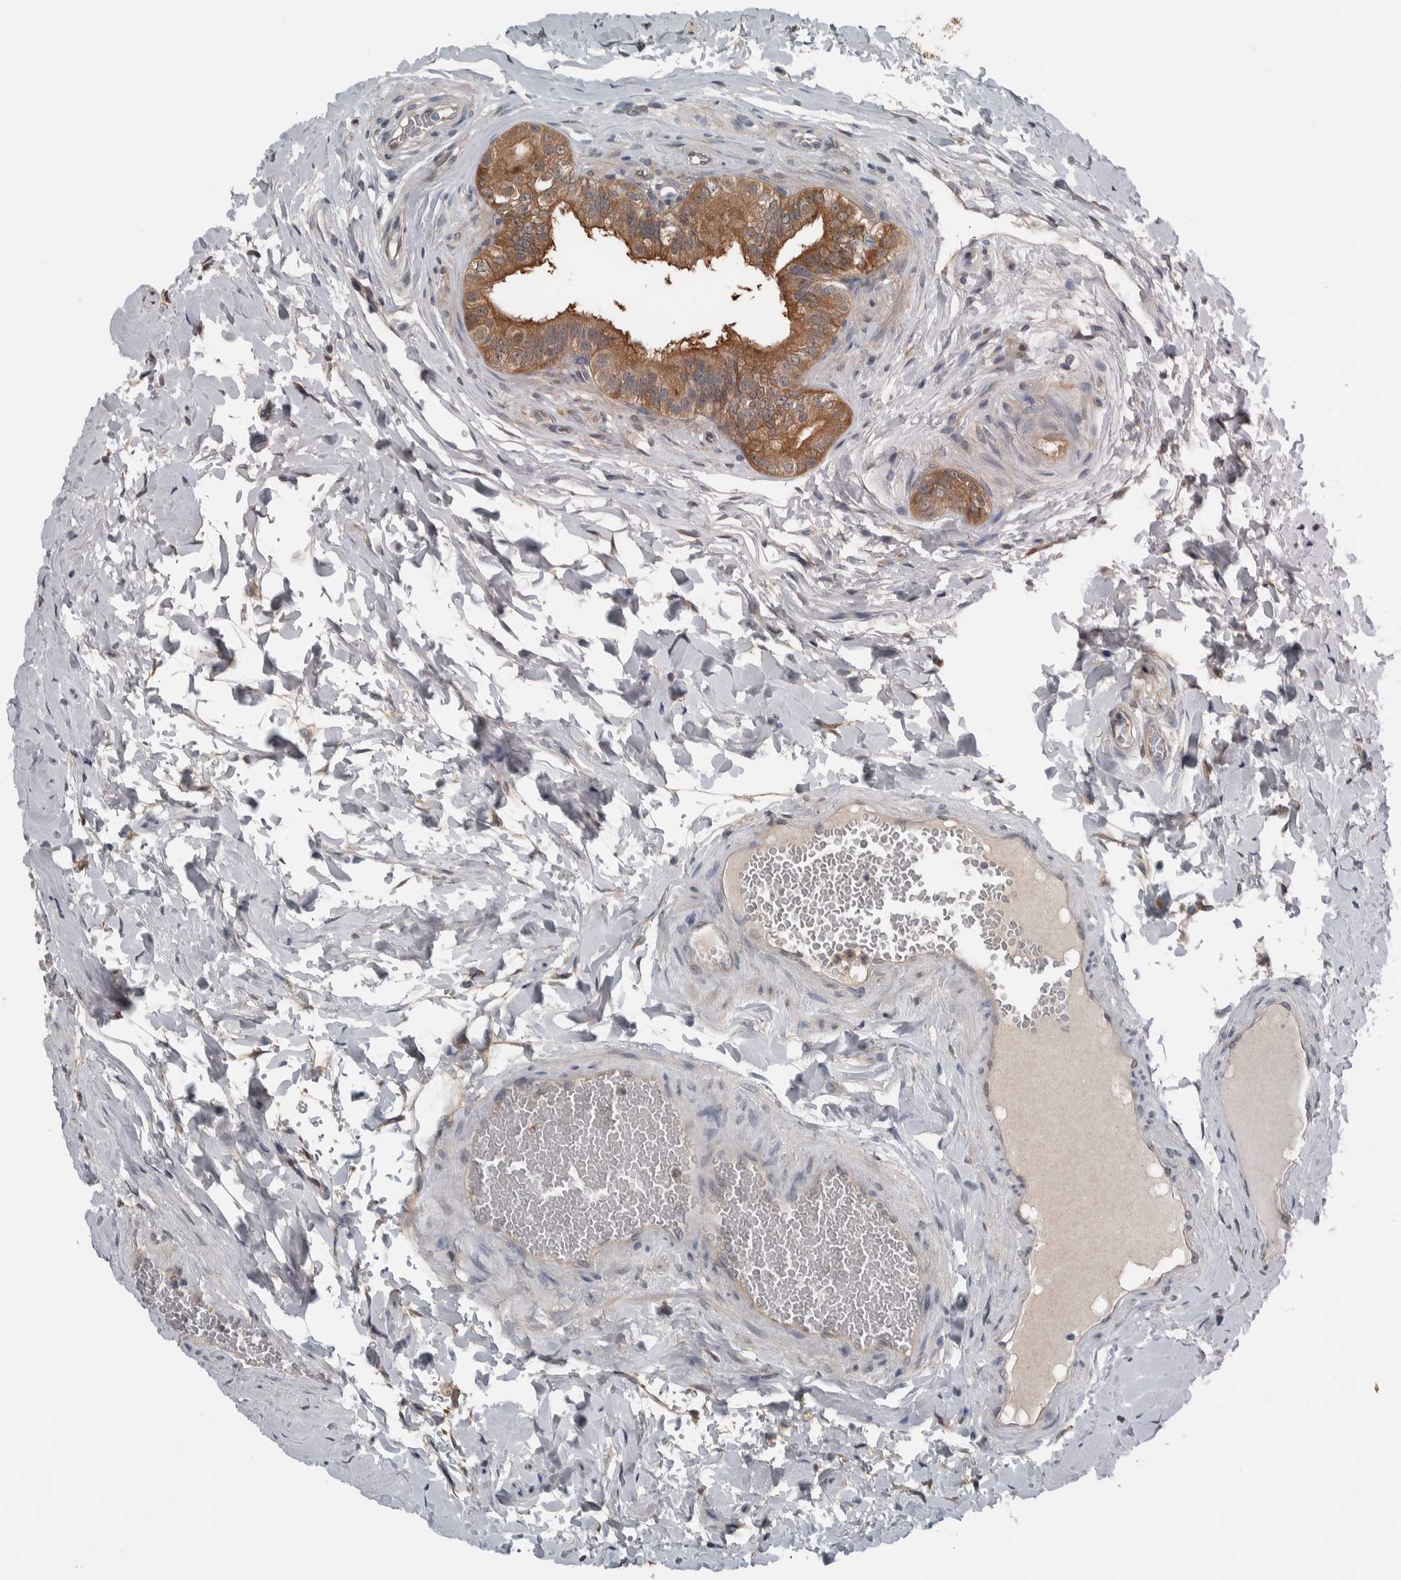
{"staining": {"intensity": "moderate", "quantity": ">75%", "location": "cytoplasmic/membranous"}, "tissue": "epididymis", "cell_type": "Glandular cells", "image_type": "normal", "snomed": [{"axis": "morphology", "description": "Normal tissue, NOS"}, {"axis": "topography", "description": "Testis"}, {"axis": "topography", "description": "Epididymis"}], "caption": "Immunohistochemistry (IHC) histopathology image of unremarkable epididymis stained for a protein (brown), which demonstrates medium levels of moderate cytoplasmic/membranous staining in about >75% of glandular cells.", "gene": "ALAD", "patient": {"sex": "male", "age": 36}}